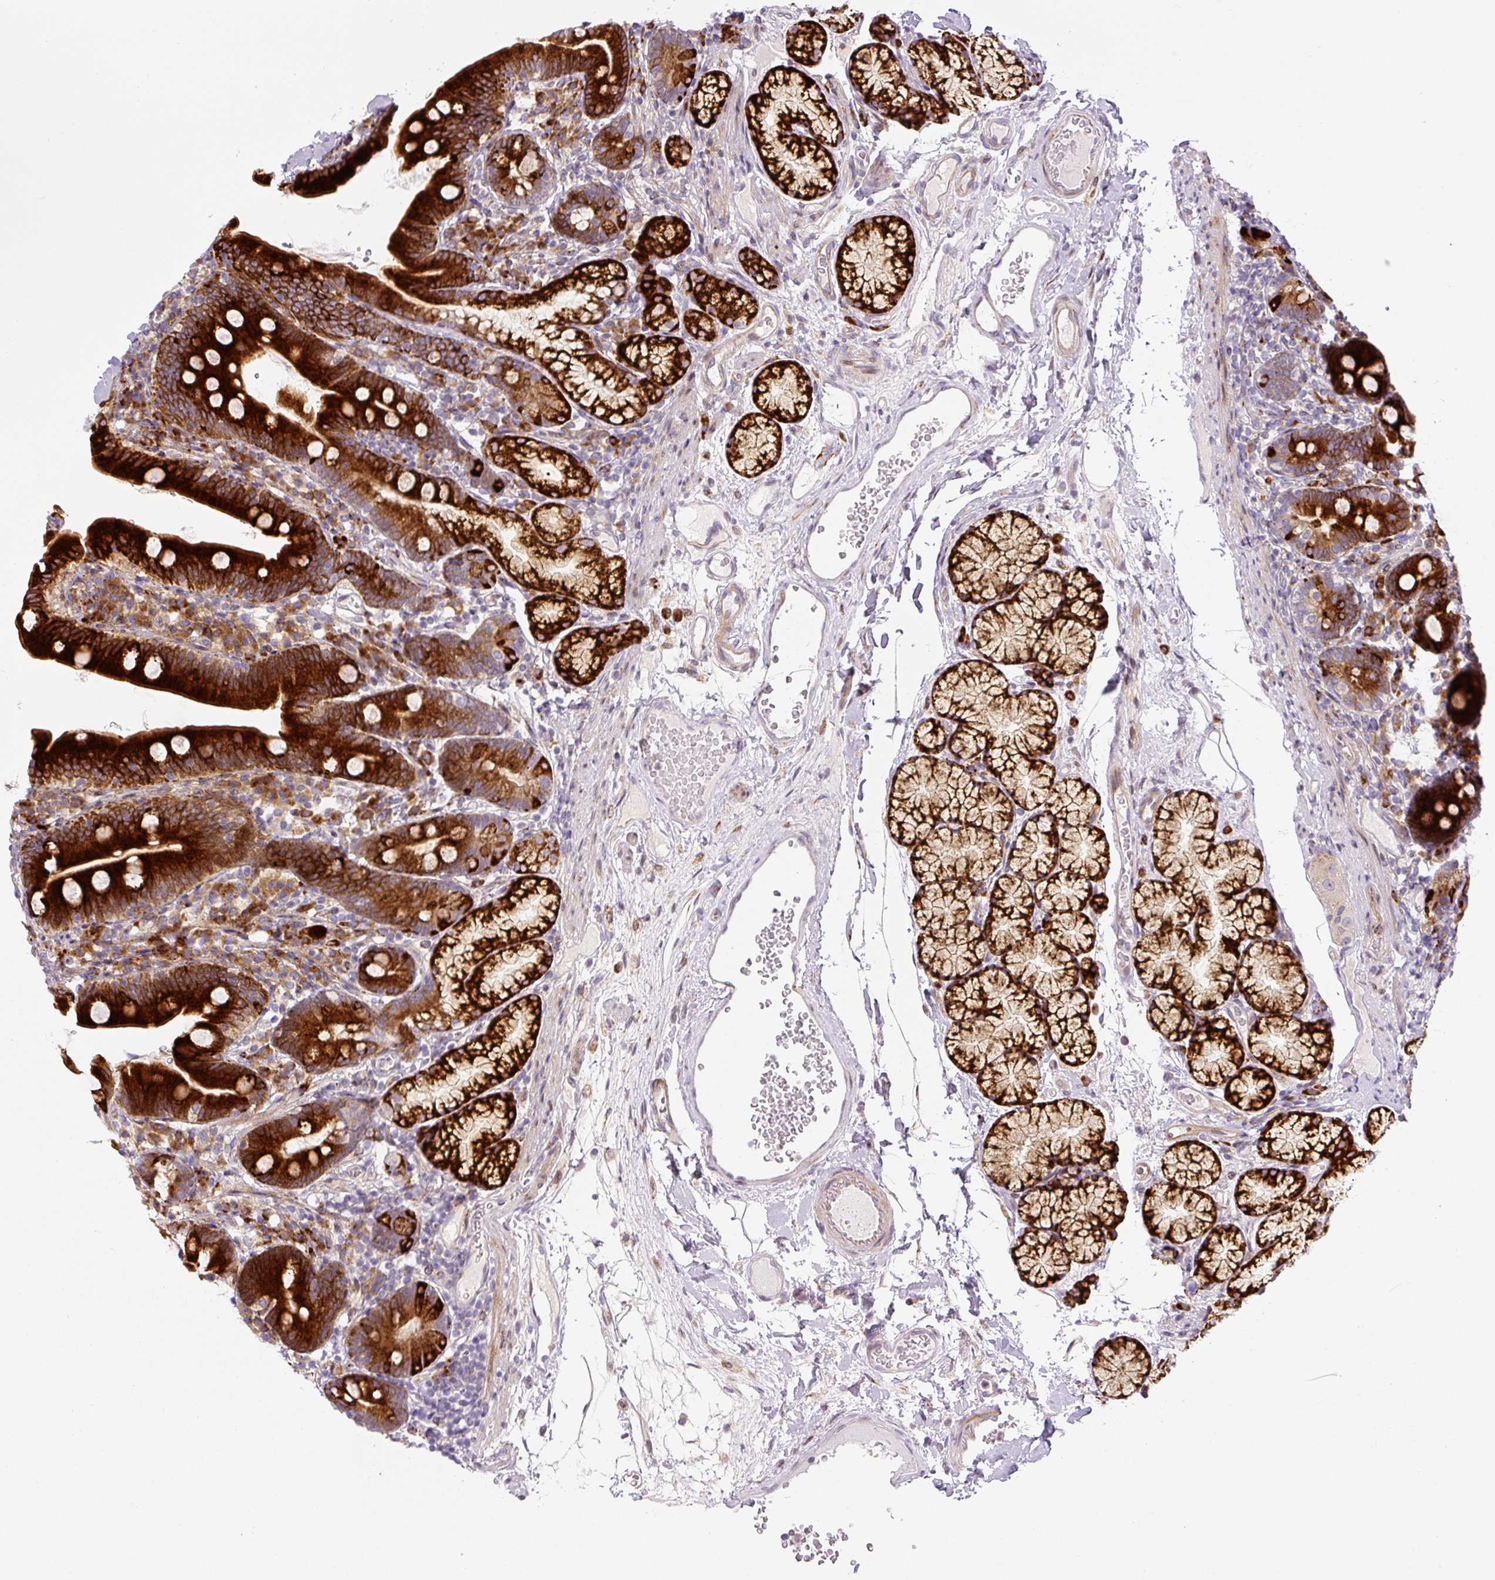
{"staining": {"intensity": "strong", "quantity": ">75%", "location": "cytoplasmic/membranous"}, "tissue": "duodenum", "cell_type": "Glandular cells", "image_type": "normal", "snomed": [{"axis": "morphology", "description": "Normal tissue, NOS"}, {"axis": "topography", "description": "Duodenum"}], "caption": "This micrograph reveals unremarkable duodenum stained with immunohistochemistry to label a protein in brown. The cytoplasmic/membranous of glandular cells show strong positivity for the protein. Nuclei are counter-stained blue.", "gene": "DISP3", "patient": {"sex": "female", "age": 67}}